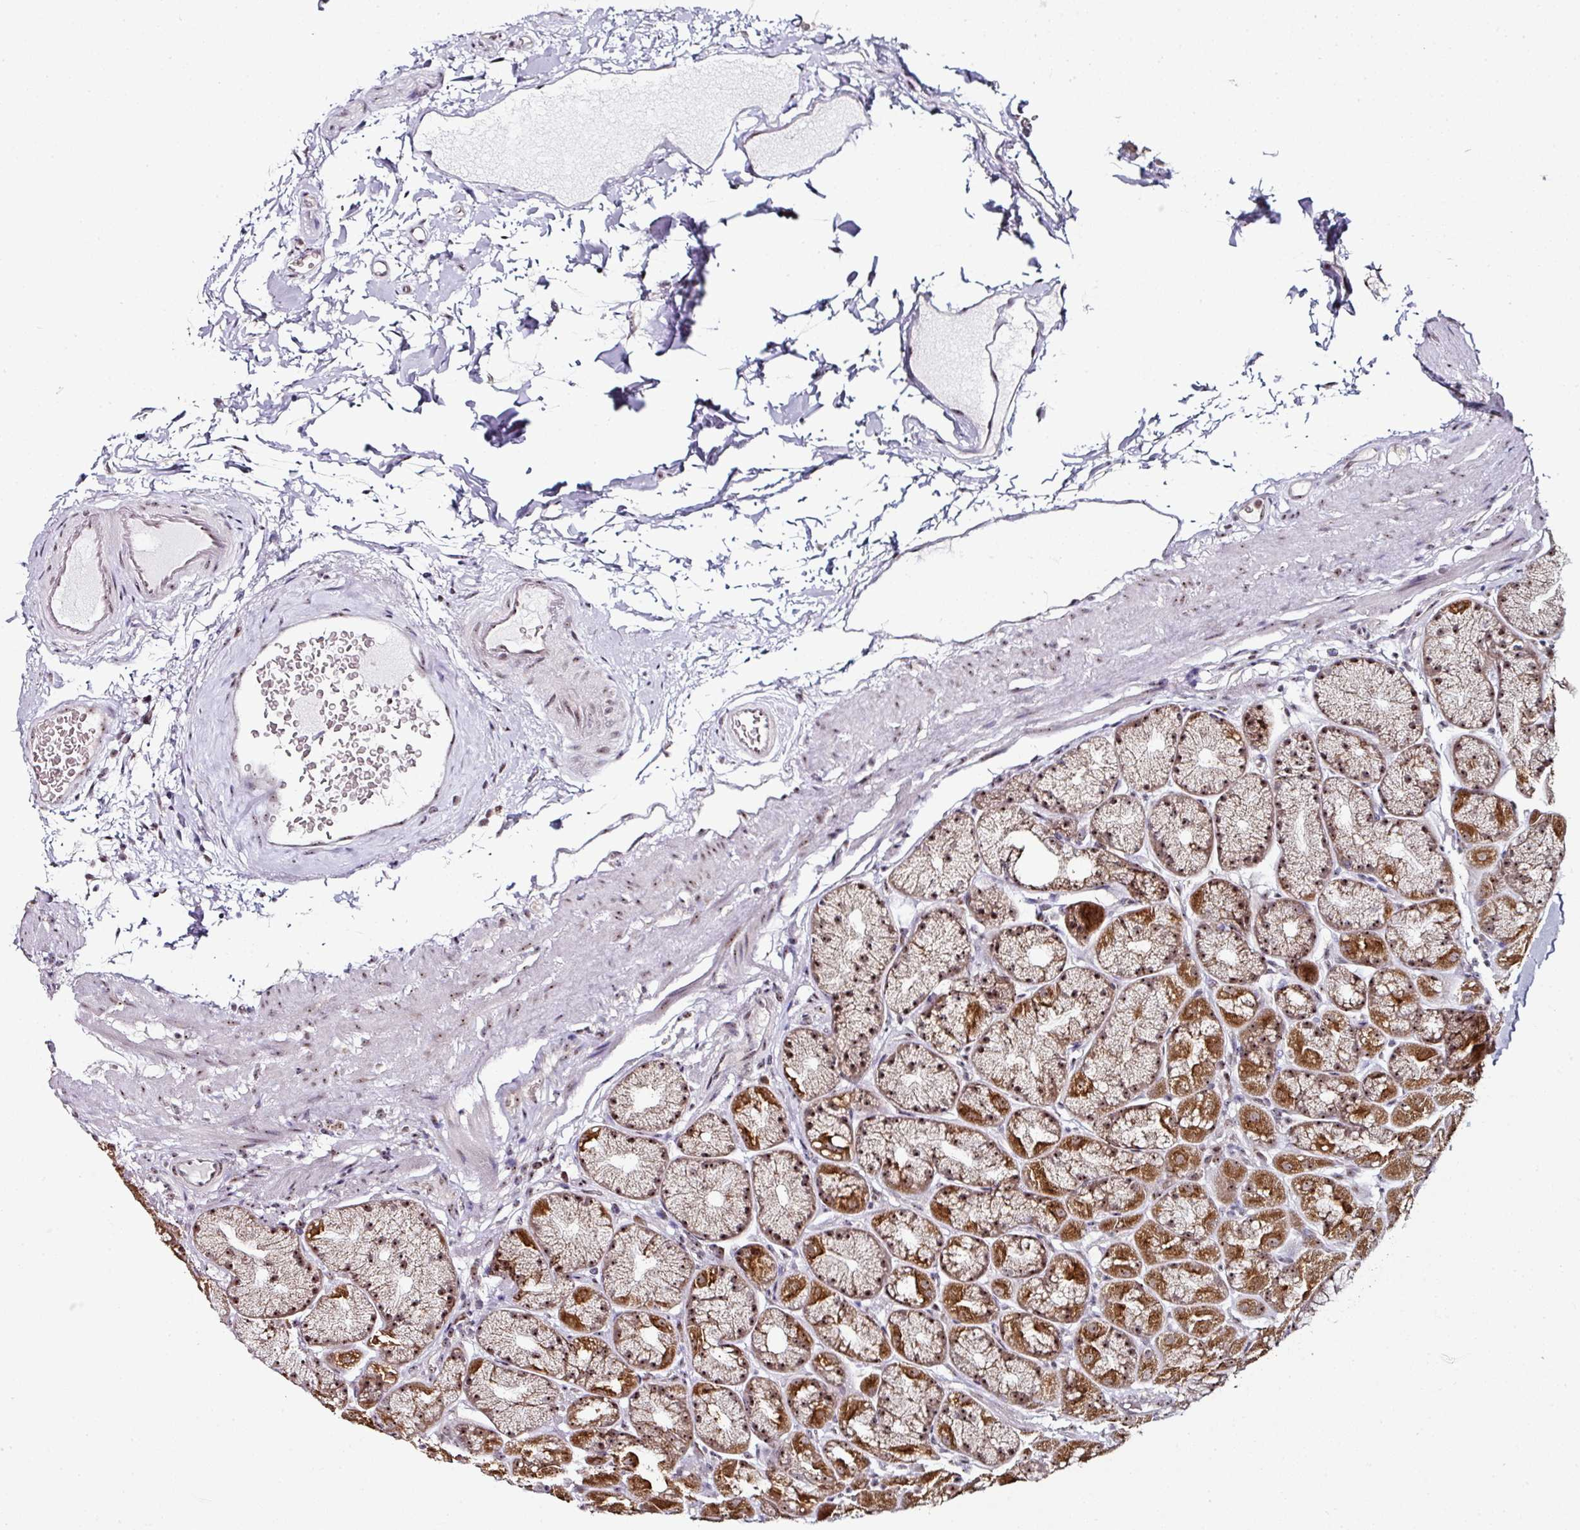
{"staining": {"intensity": "moderate", "quantity": ">75%", "location": "cytoplasmic/membranous,nuclear"}, "tissue": "stomach", "cell_type": "Glandular cells", "image_type": "normal", "snomed": [{"axis": "morphology", "description": "Normal tissue, NOS"}, {"axis": "topography", "description": "Stomach, lower"}], "caption": "Immunohistochemical staining of benign stomach displays >75% levels of moderate cytoplasmic/membranous,nuclear protein staining in approximately >75% of glandular cells.", "gene": "NACC2", "patient": {"sex": "male", "age": 67}}